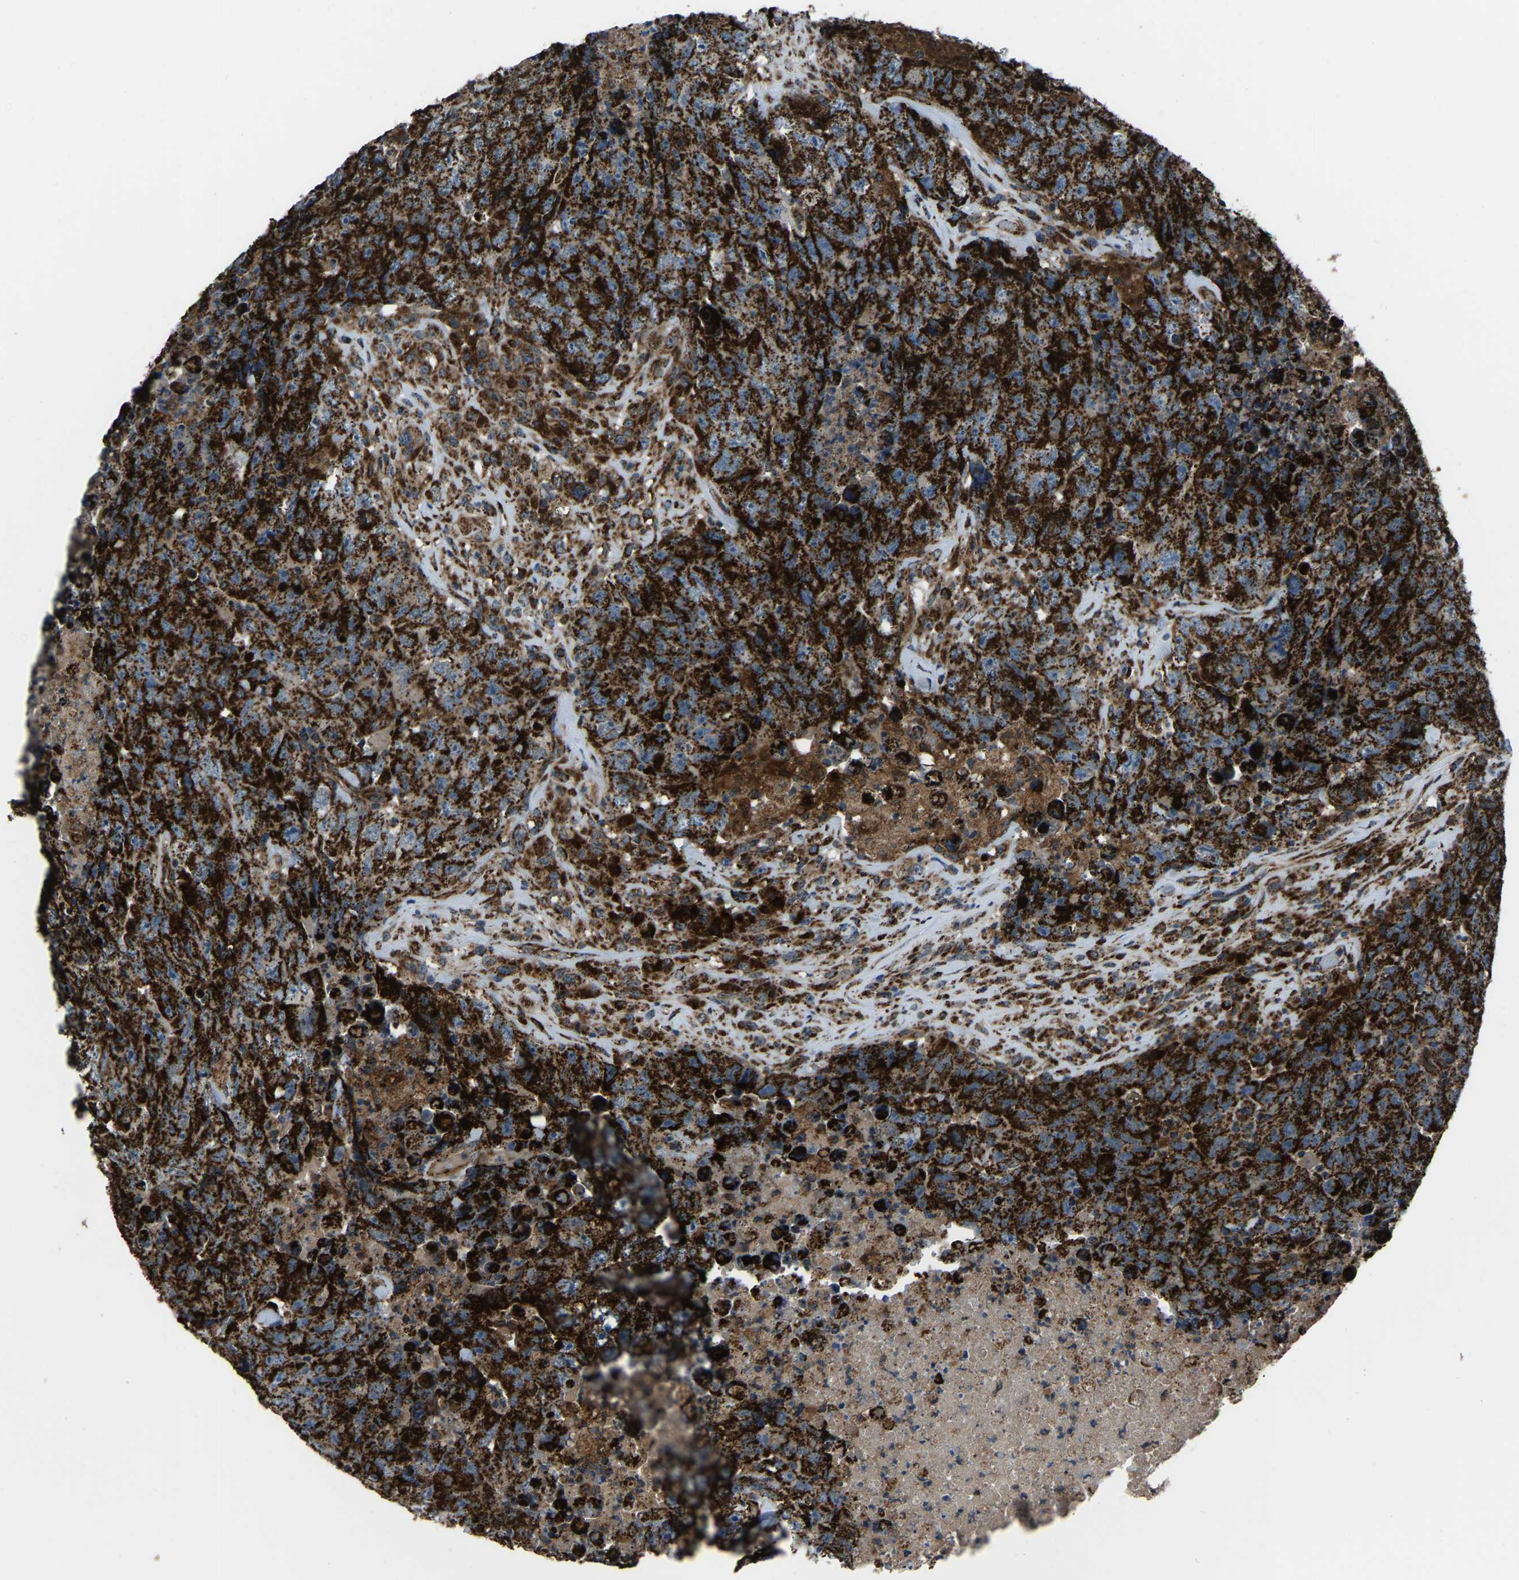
{"staining": {"intensity": "strong", "quantity": ">75%", "location": "cytoplasmic/membranous"}, "tissue": "testis cancer", "cell_type": "Tumor cells", "image_type": "cancer", "snomed": [{"axis": "morphology", "description": "Carcinoma, Embryonal, NOS"}, {"axis": "topography", "description": "Testis"}], "caption": "Strong cytoplasmic/membranous staining for a protein is seen in approximately >75% of tumor cells of testis cancer (embryonal carcinoma) using immunohistochemistry.", "gene": "AKR1A1", "patient": {"sex": "male", "age": 32}}